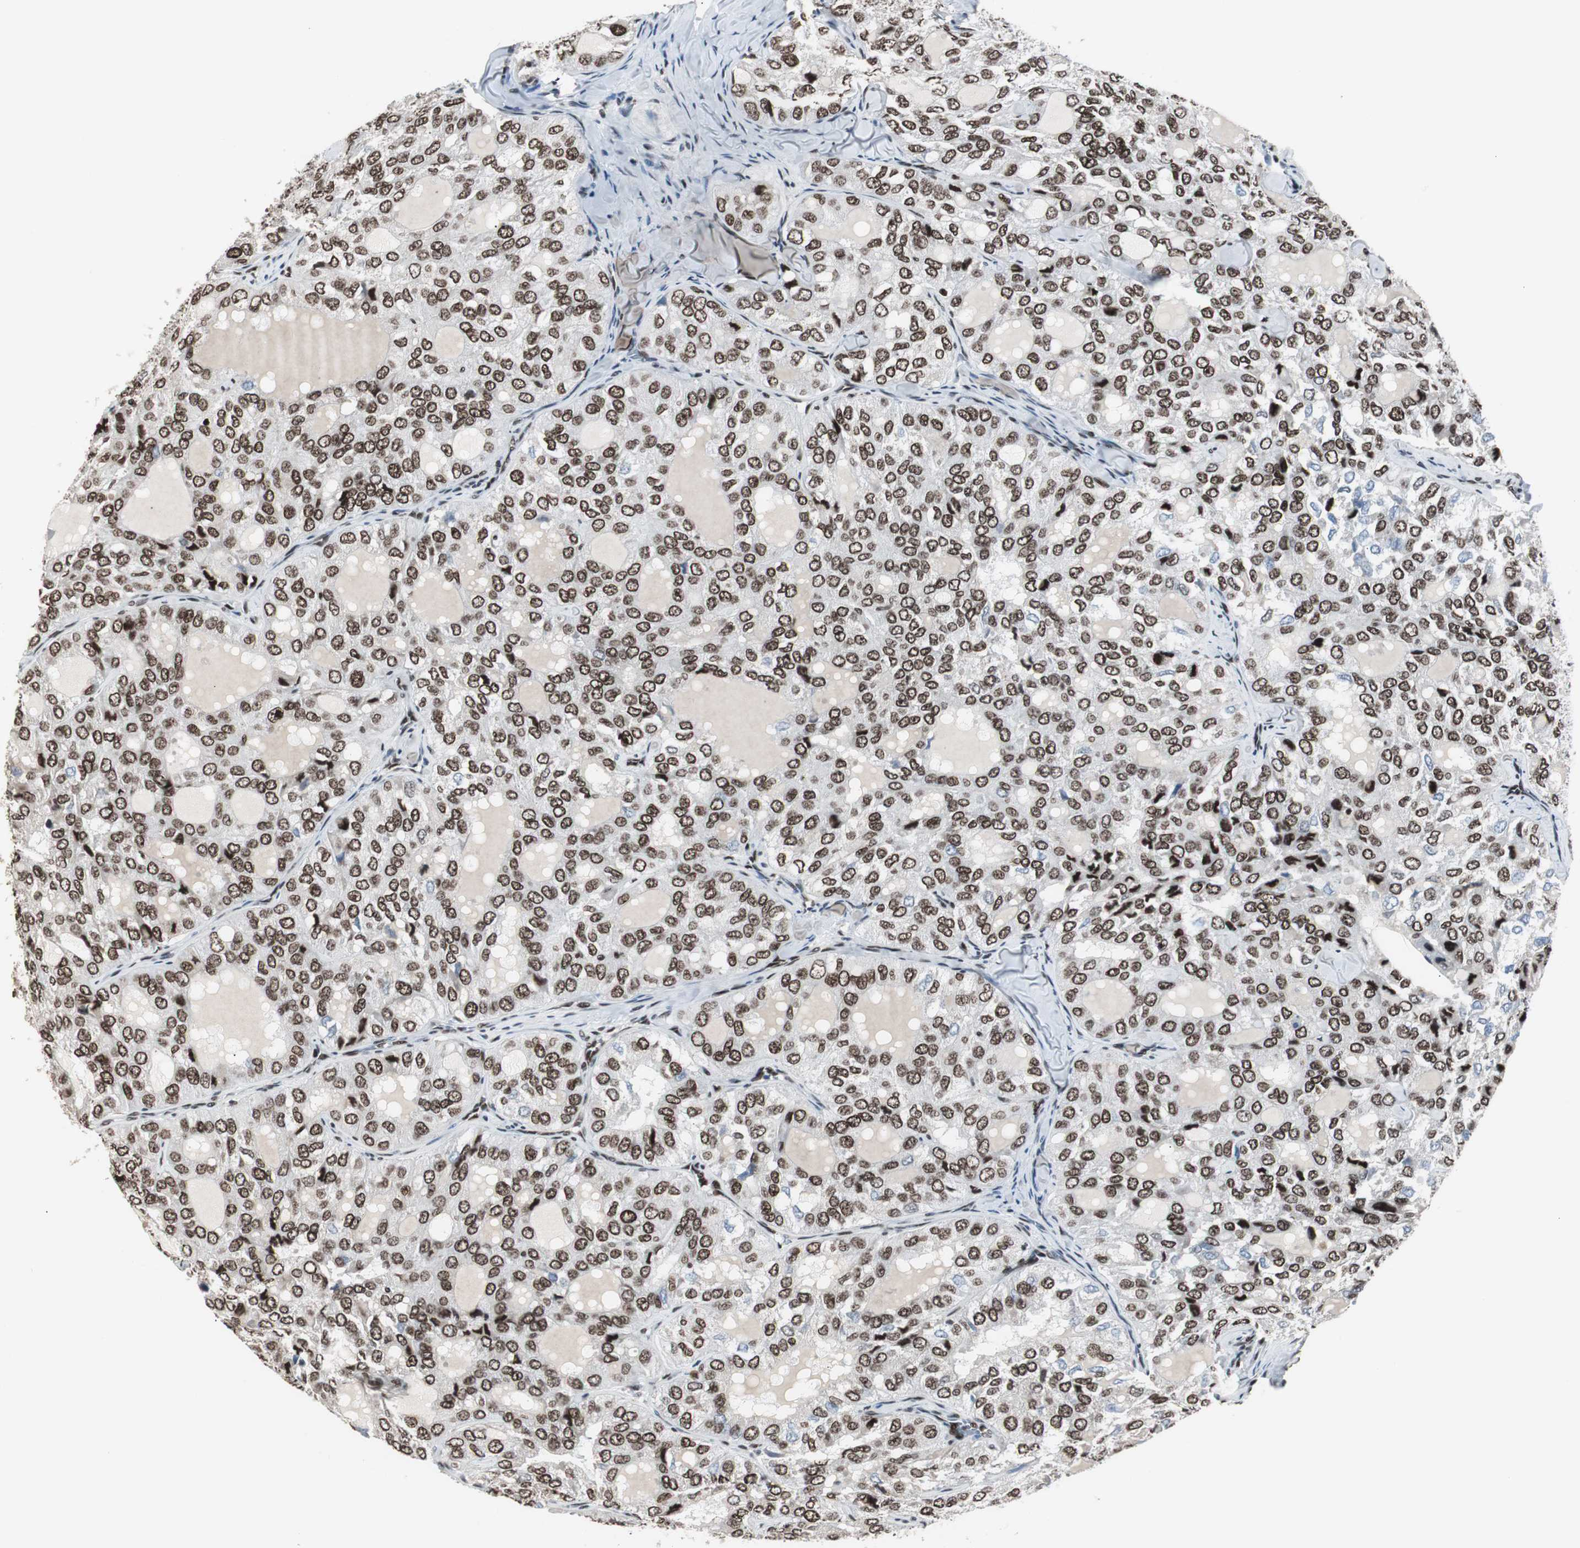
{"staining": {"intensity": "strong", "quantity": "25%-75%", "location": "nuclear"}, "tissue": "thyroid cancer", "cell_type": "Tumor cells", "image_type": "cancer", "snomed": [{"axis": "morphology", "description": "Follicular adenoma carcinoma, NOS"}, {"axis": "topography", "description": "Thyroid gland"}], "caption": "An image showing strong nuclear expression in about 25%-75% of tumor cells in thyroid cancer, as visualized by brown immunohistochemical staining.", "gene": "XRCC1", "patient": {"sex": "male", "age": 75}}